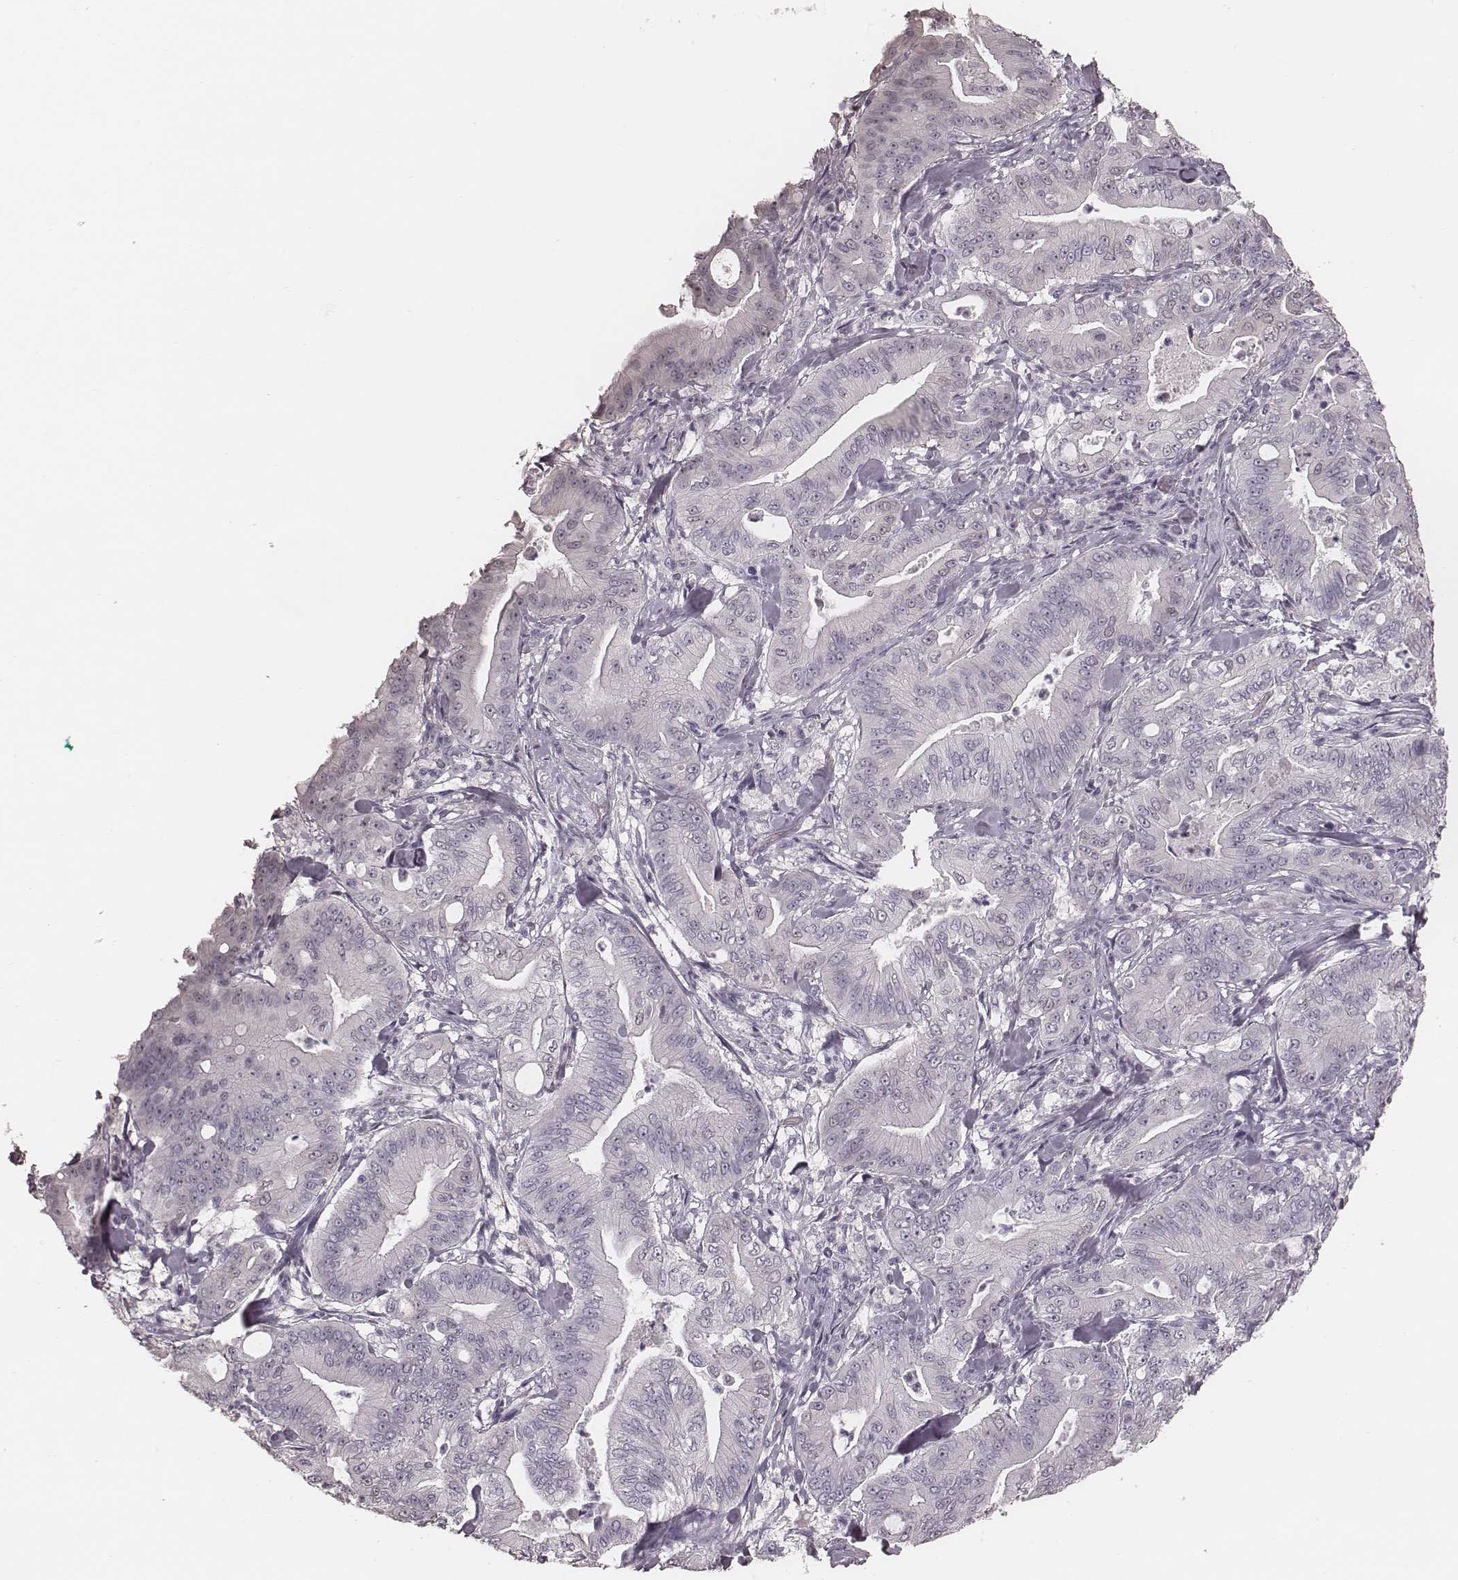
{"staining": {"intensity": "negative", "quantity": "none", "location": "none"}, "tissue": "pancreatic cancer", "cell_type": "Tumor cells", "image_type": "cancer", "snomed": [{"axis": "morphology", "description": "Adenocarcinoma, NOS"}, {"axis": "topography", "description": "Pancreas"}], "caption": "Pancreatic cancer (adenocarcinoma) was stained to show a protein in brown. There is no significant expression in tumor cells.", "gene": "S100Z", "patient": {"sex": "male", "age": 71}}